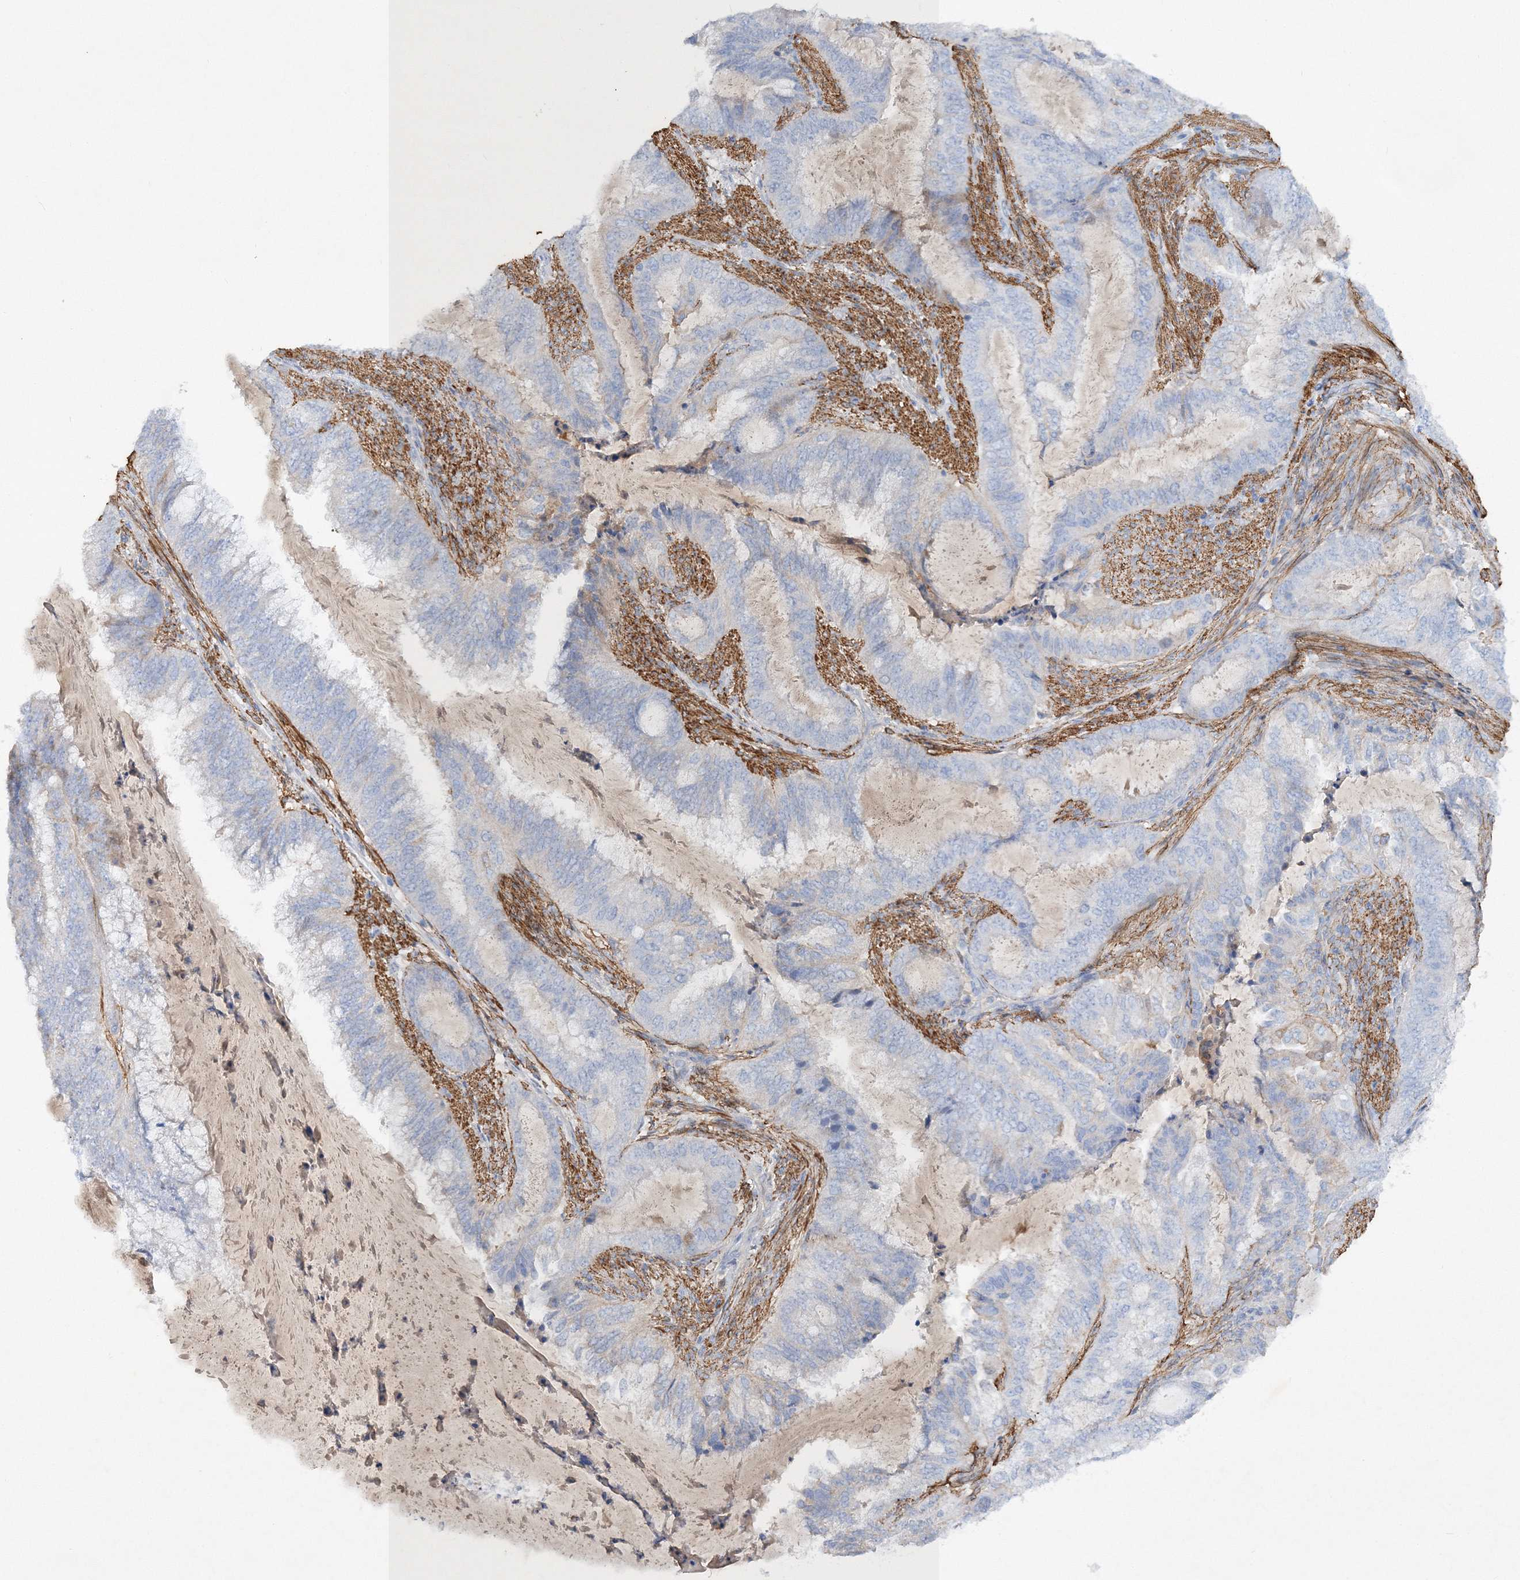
{"staining": {"intensity": "negative", "quantity": "none", "location": "none"}, "tissue": "endometrial cancer", "cell_type": "Tumor cells", "image_type": "cancer", "snomed": [{"axis": "morphology", "description": "Adenocarcinoma, NOS"}, {"axis": "topography", "description": "Endometrium"}], "caption": "Human endometrial cancer (adenocarcinoma) stained for a protein using immunohistochemistry exhibits no staining in tumor cells.", "gene": "RTN2", "patient": {"sex": "female", "age": 51}}